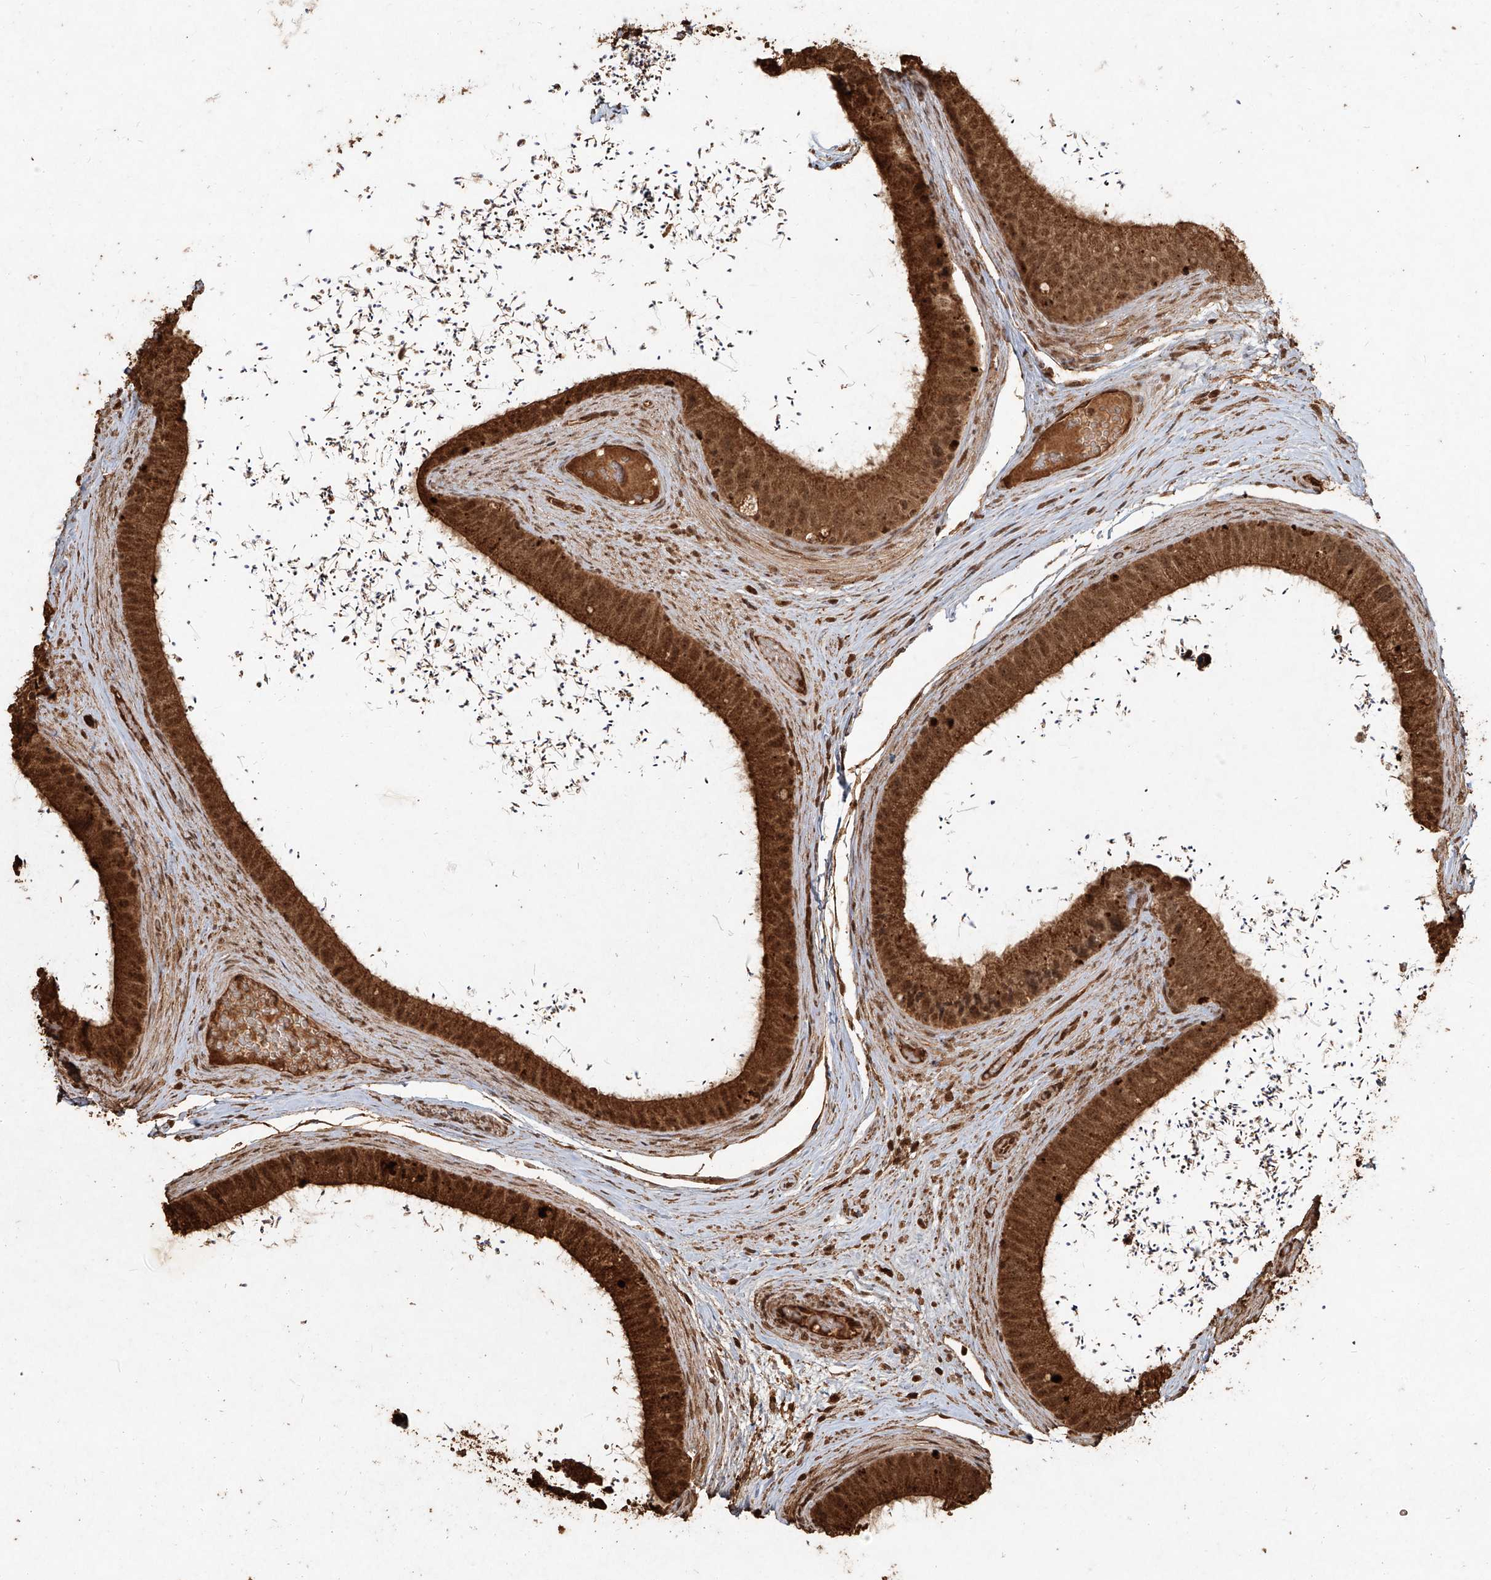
{"staining": {"intensity": "strong", "quantity": ">75%", "location": "cytoplasmic/membranous,nuclear"}, "tissue": "epididymis", "cell_type": "Glandular cells", "image_type": "normal", "snomed": [{"axis": "morphology", "description": "Normal tissue, NOS"}, {"axis": "topography", "description": "Epididymis, spermatic cord, NOS"}], "caption": "Immunohistochemistry (IHC) photomicrograph of unremarkable epididymis: epididymis stained using immunohistochemistry (IHC) exhibits high levels of strong protein expression localized specifically in the cytoplasmic/membranous,nuclear of glandular cells, appearing as a cytoplasmic/membranous,nuclear brown color.", "gene": "UBE2K", "patient": {"sex": "male", "age": 50}}